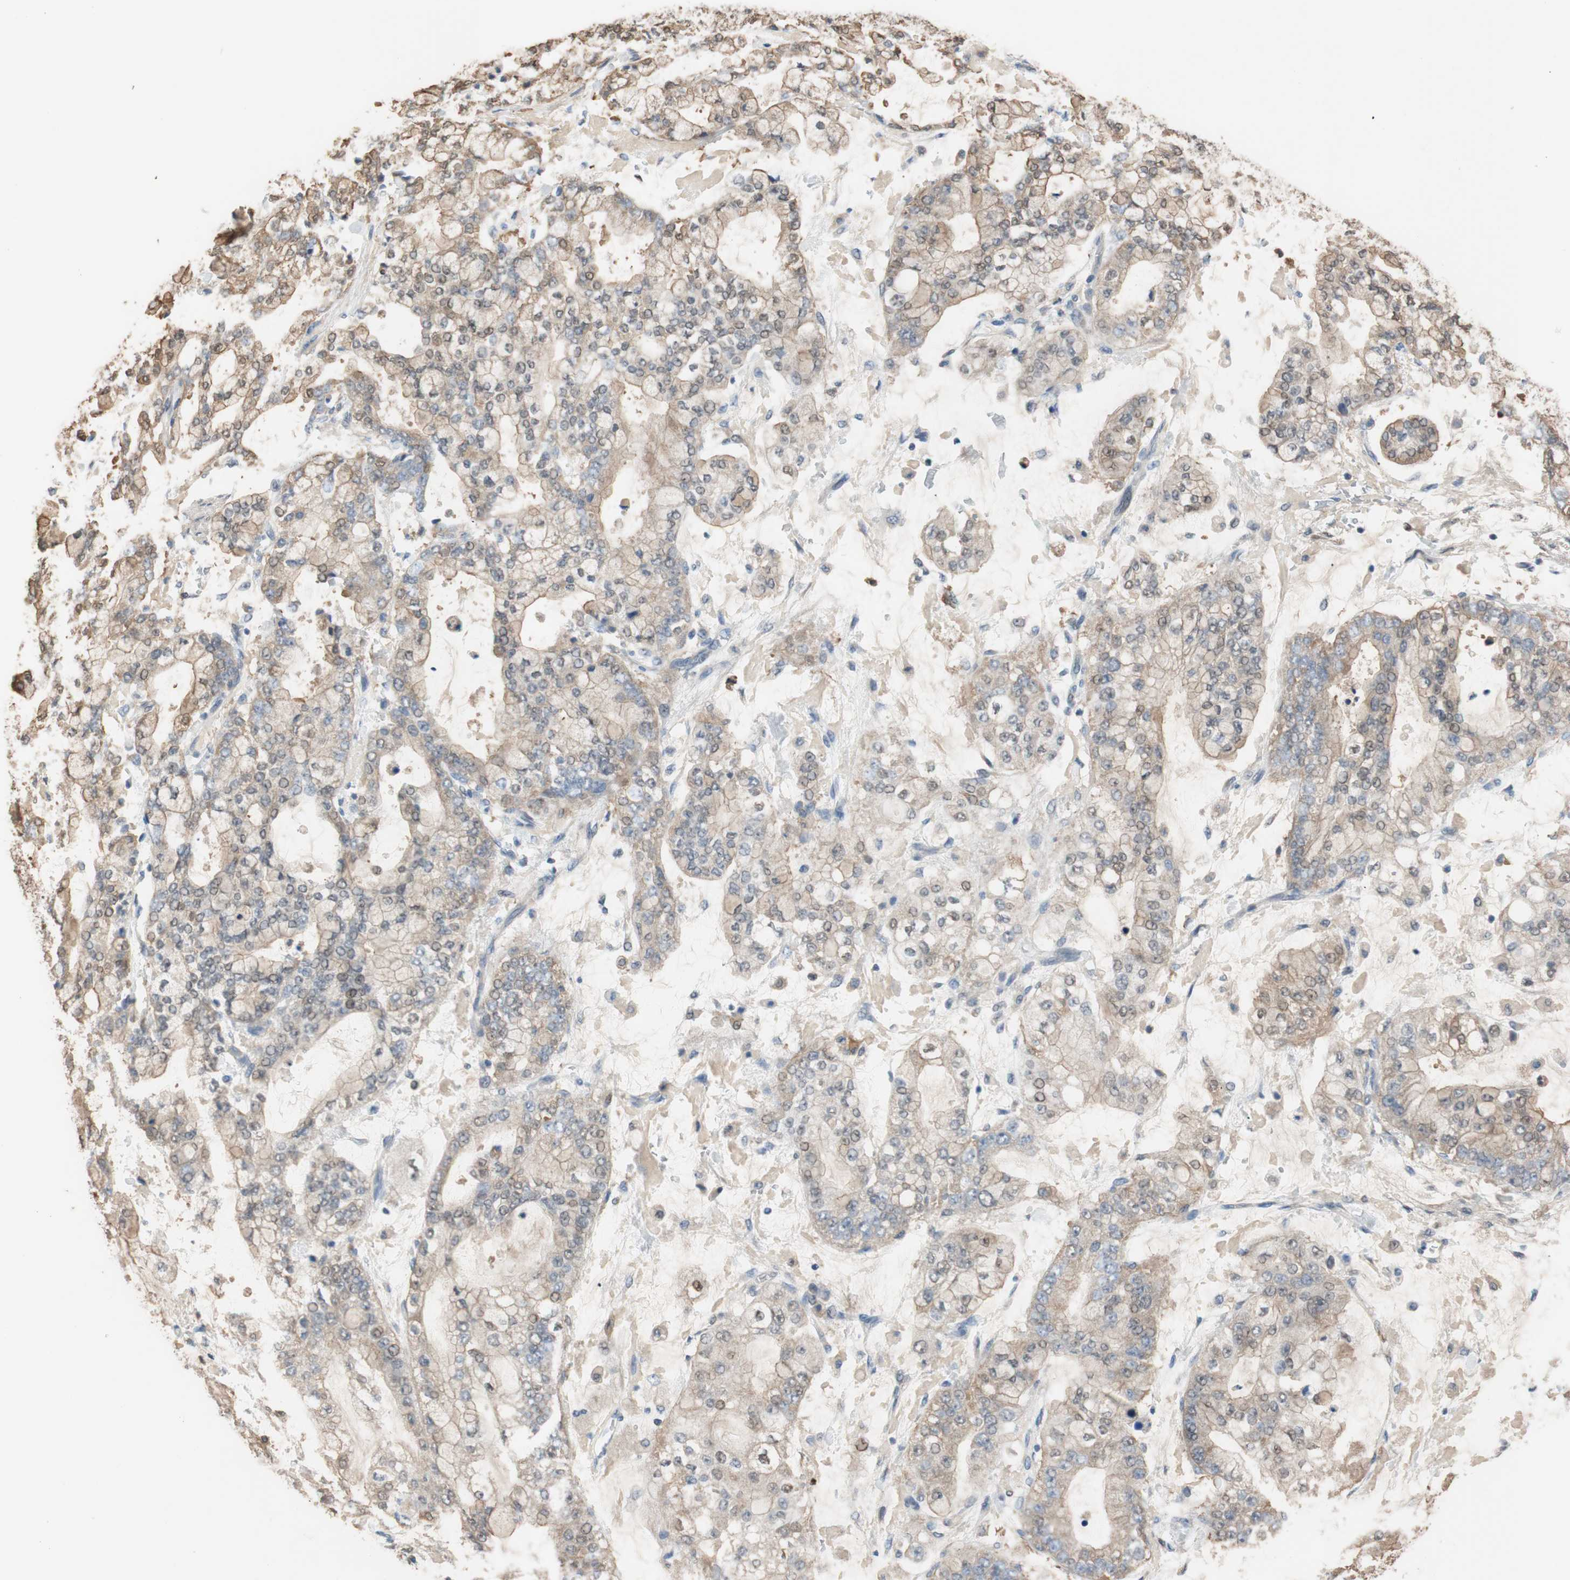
{"staining": {"intensity": "moderate", "quantity": "25%-75%", "location": "cytoplasmic/membranous"}, "tissue": "stomach cancer", "cell_type": "Tumor cells", "image_type": "cancer", "snomed": [{"axis": "morphology", "description": "Adenocarcinoma, NOS"}, {"axis": "topography", "description": "Stomach"}], "caption": "Human adenocarcinoma (stomach) stained for a protein (brown) shows moderate cytoplasmic/membranous positive expression in approximately 25%-75% of tumor cells.", "gene": "ALDH1A2", "patient": {"sex": "male", "age": 76}}